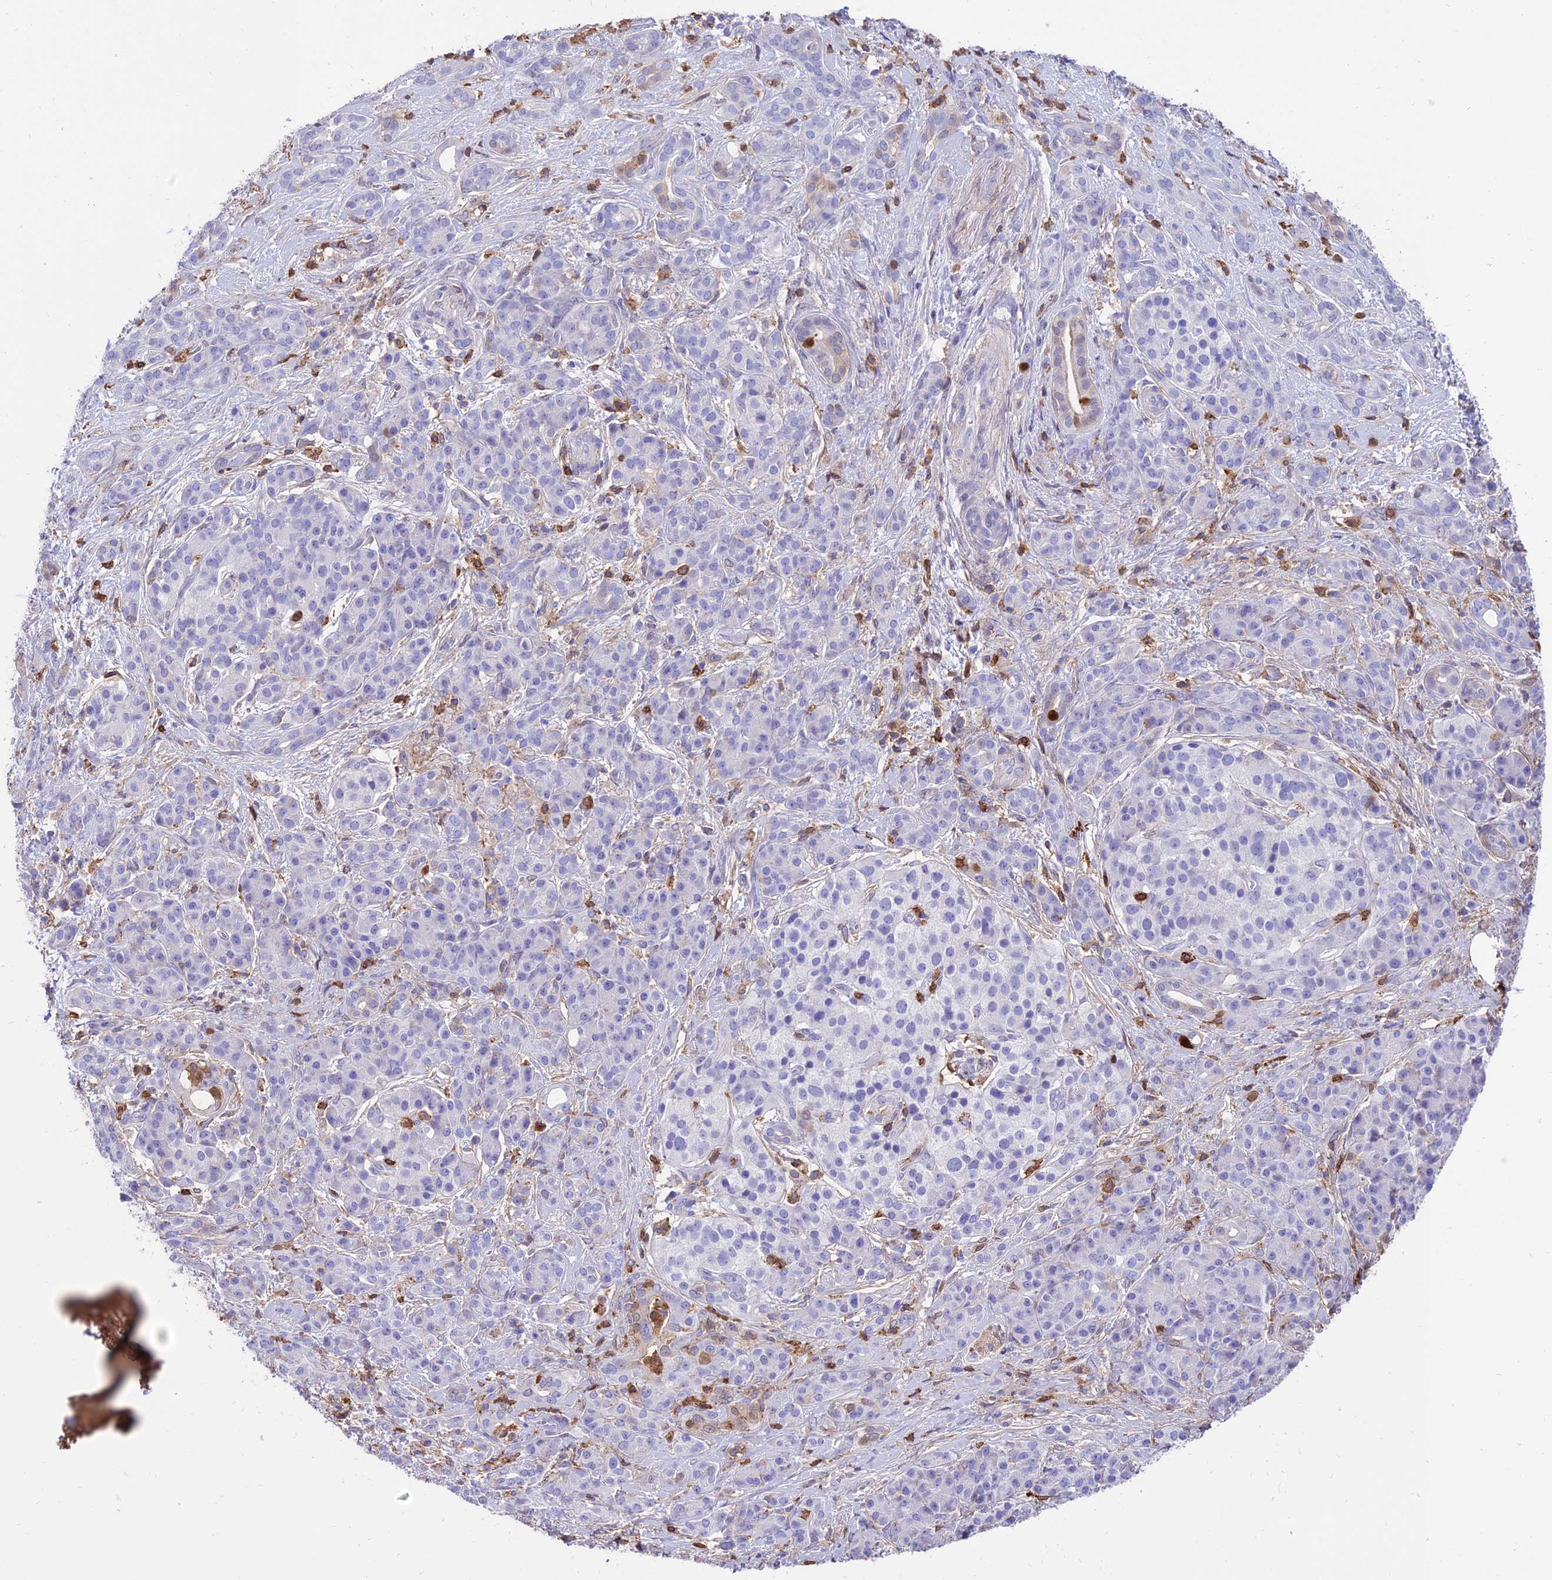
{"staining": {"intensity": "negative", "quantity": "none", "location": "none"}, "tissue": "pancreatic cancer", "cell_type": "Tumor cells", "image_type": "cancer", "snomed": [{"axis": "morphology", "description": "Adenocarcinoma, NOS"}, {"axis": "topography", "description": "Pancreas"}], "caption": "This is an IHC image of human adenocarcinoma (pancreatic). There is no positivity in tumor cells.", "gene": "SREK1IP1", "patient": {"sex": "male", "age": 57}}